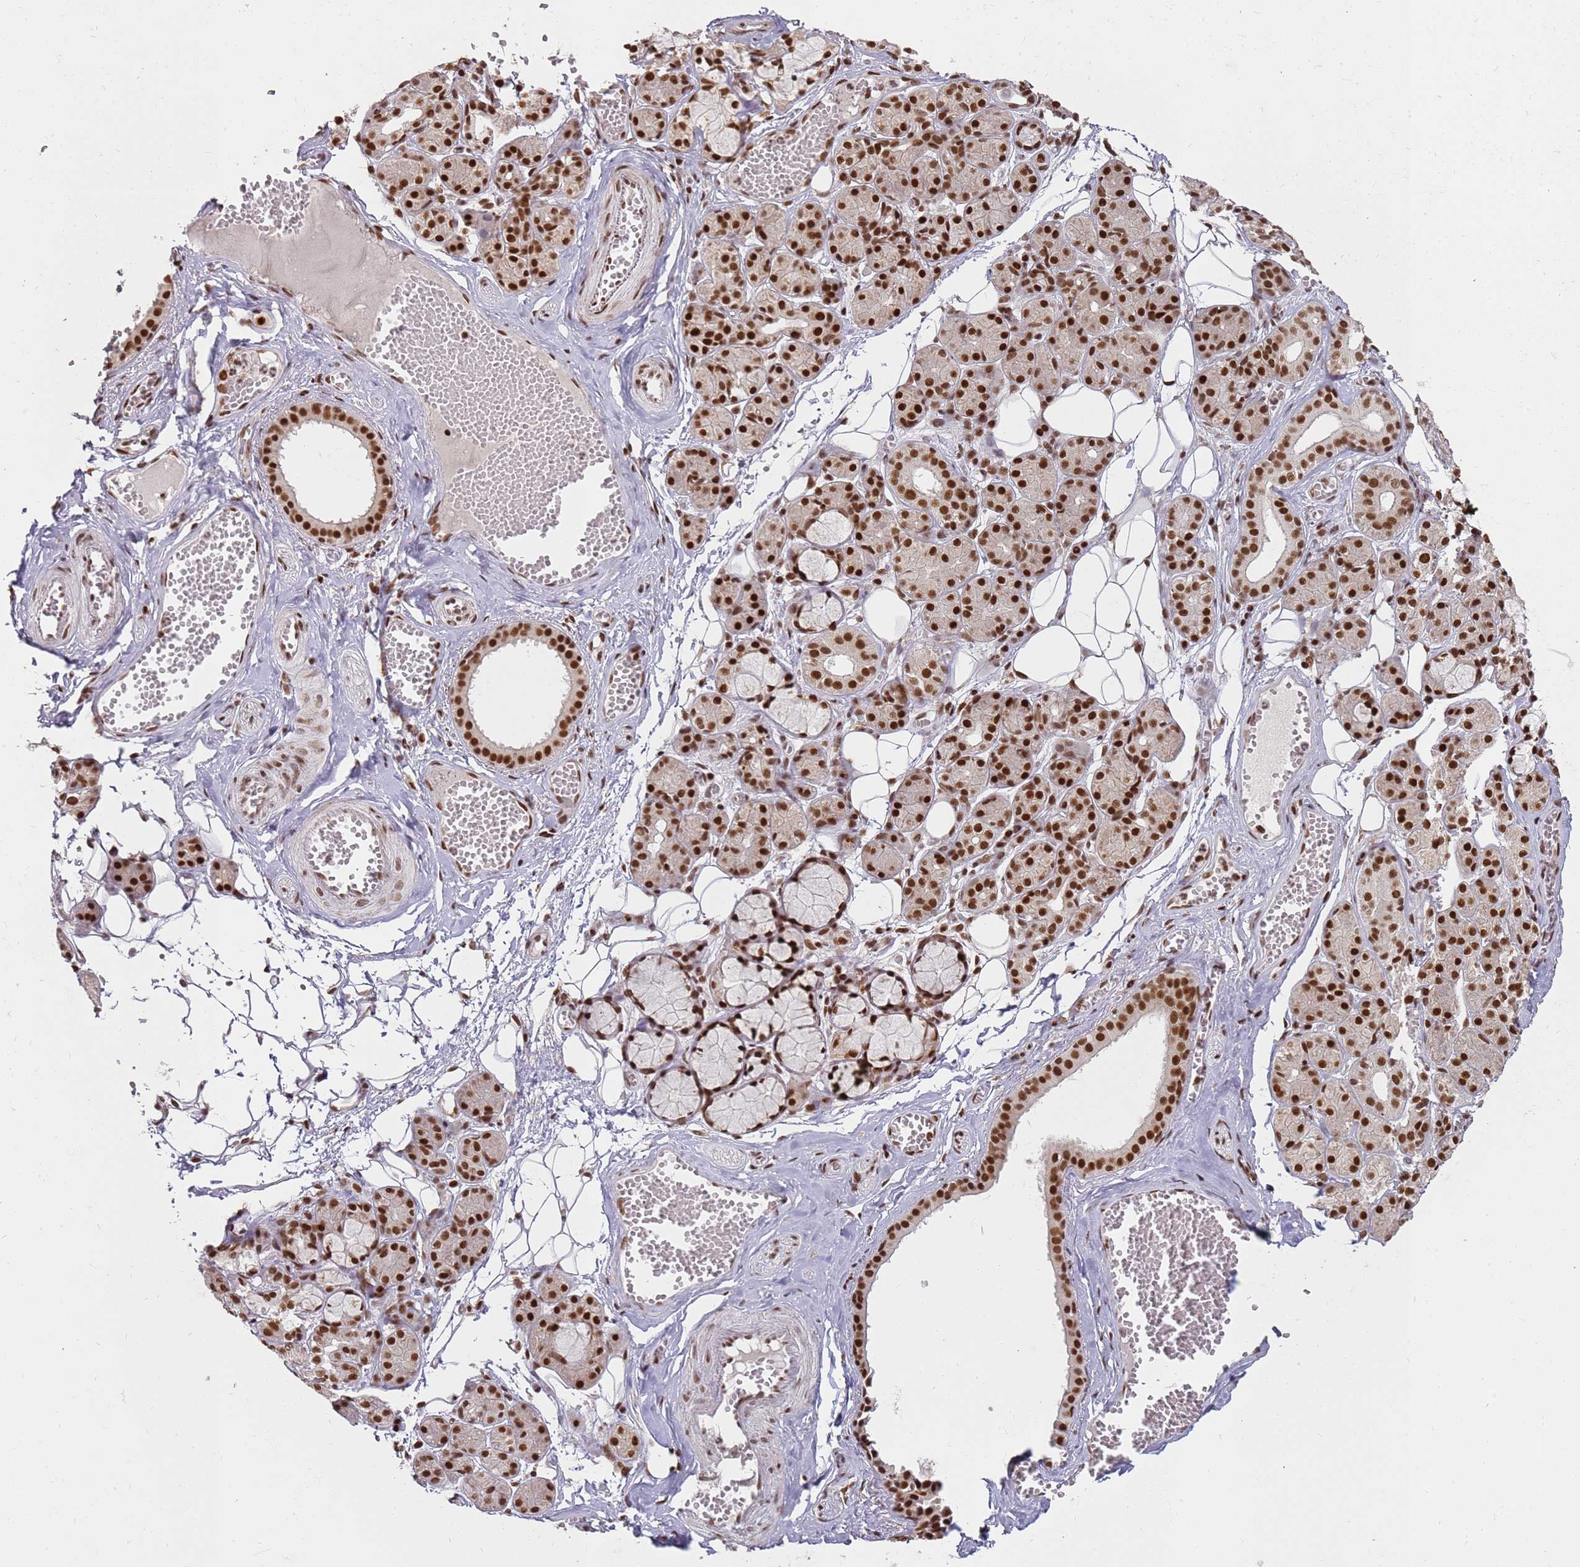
{"staining": {"intensity": "strong", "quantity": ">75%", "location": "nuclear"}, "tissue": "salivary gland", "cell_type": "Glandular cells", "image_type": "normal", "snomed": [{"axis": "morphology", "description": "Normal tissue, NOS"}, {"axis": "topography", "description": "Salivary gland"}], "caption": "Immunohistochemical staining of benign salivary gland reveals strong nuclear protein expression in about >75% of glandular cells.", "gene": "TENT4A", "patient": {"sex": "male", "age": 63}}